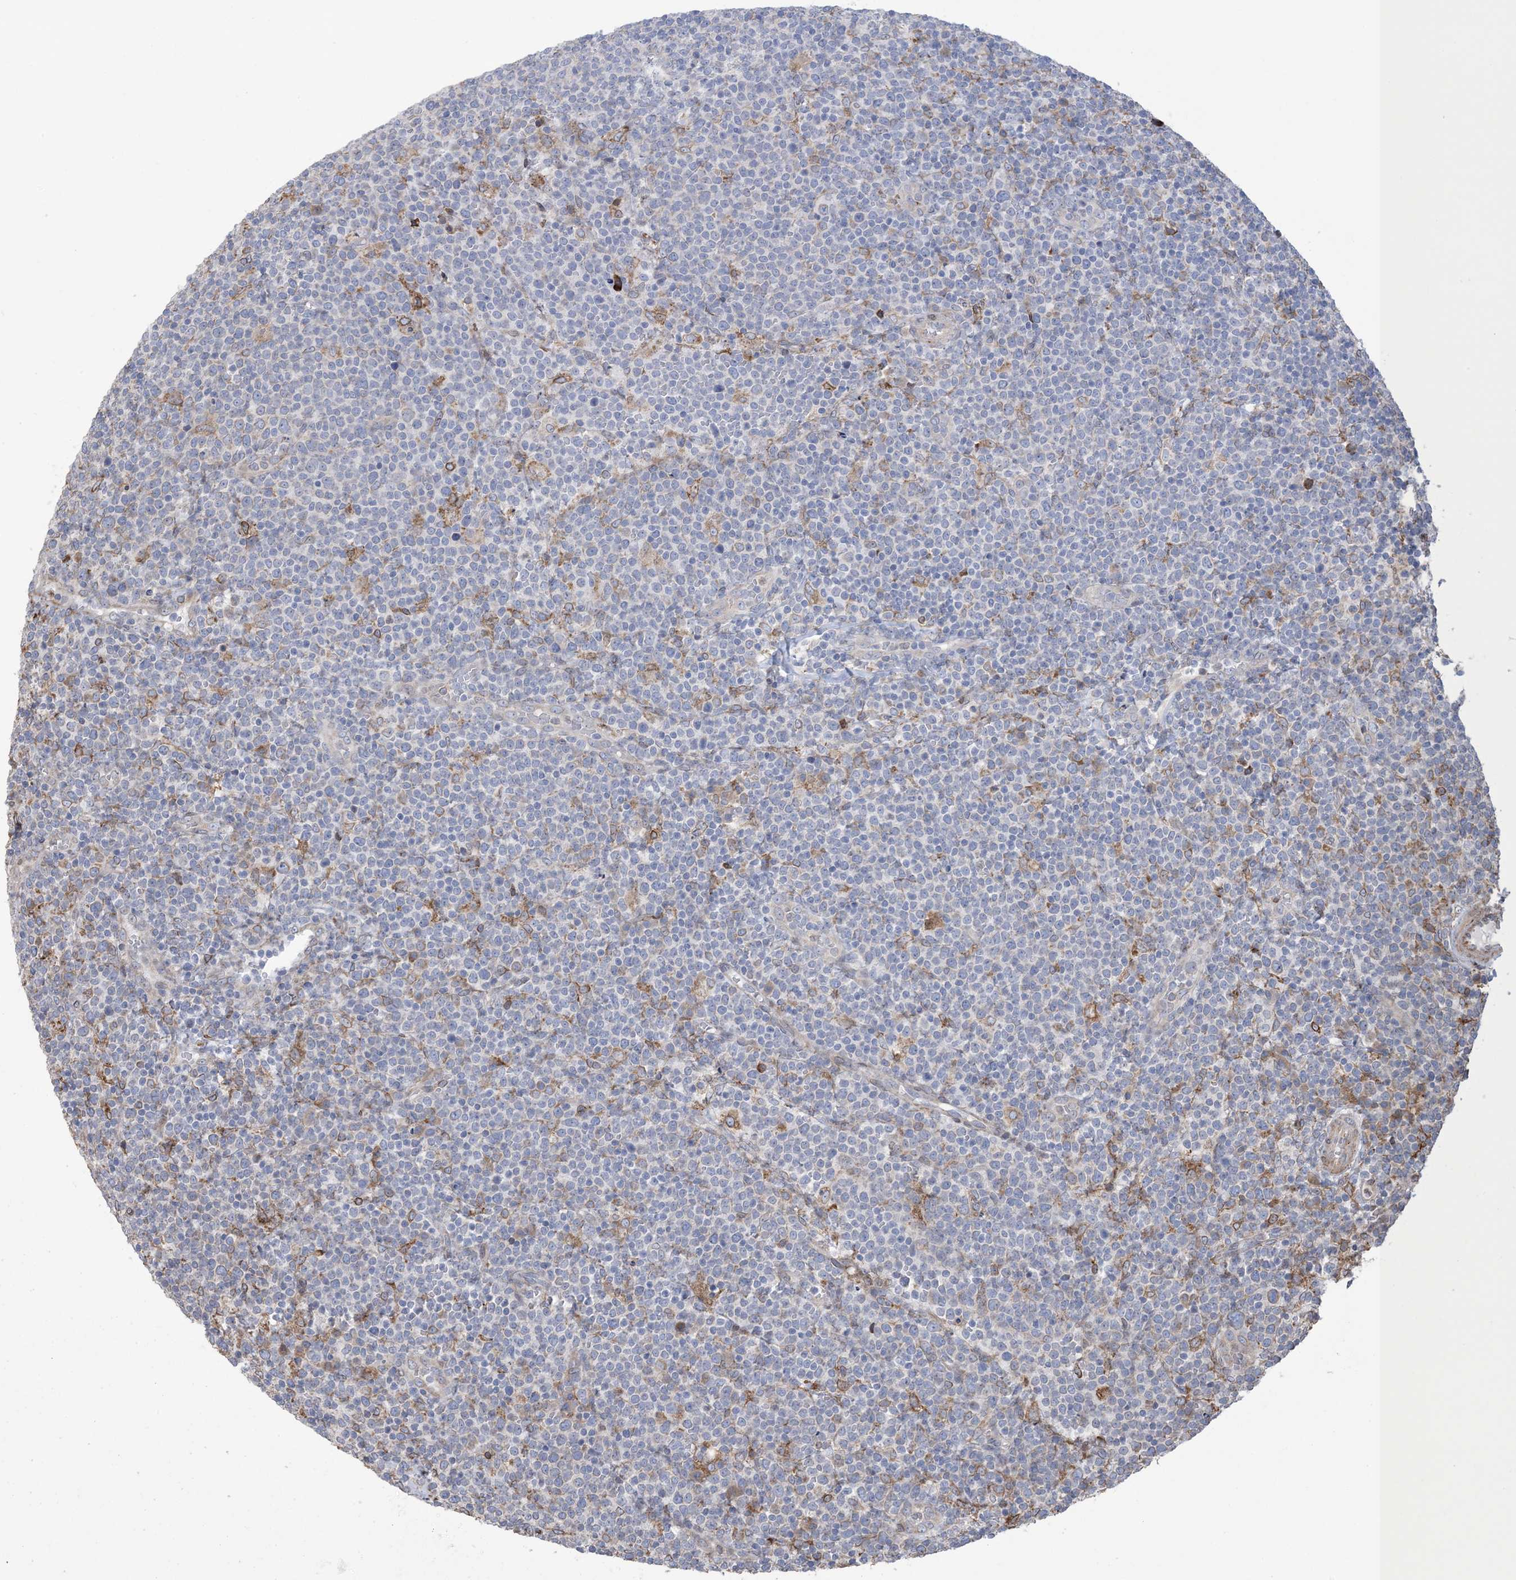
{"staining": {"intensity": "negative", "quantity": "none", "location": "none"}, "tissue": "lymphoma", "cell_type": "Tumor cells", "image_type": "cancer", "snomed": [{"axis": "morphology", "description": "Malignant lymphoma, non-Hodgkin's type, High grade"}, {"axis": "topography", "description": "Lymph node"}], "caption": "This histopathology image is of lymphoma stained with immunohistochemistry (IHC) to label a protein in brown with the nuclei are counter-stained blue. There is no staining in tumor cells.", "gene": "SHANK1", "patient": {"sex": "male", "age": 61}}